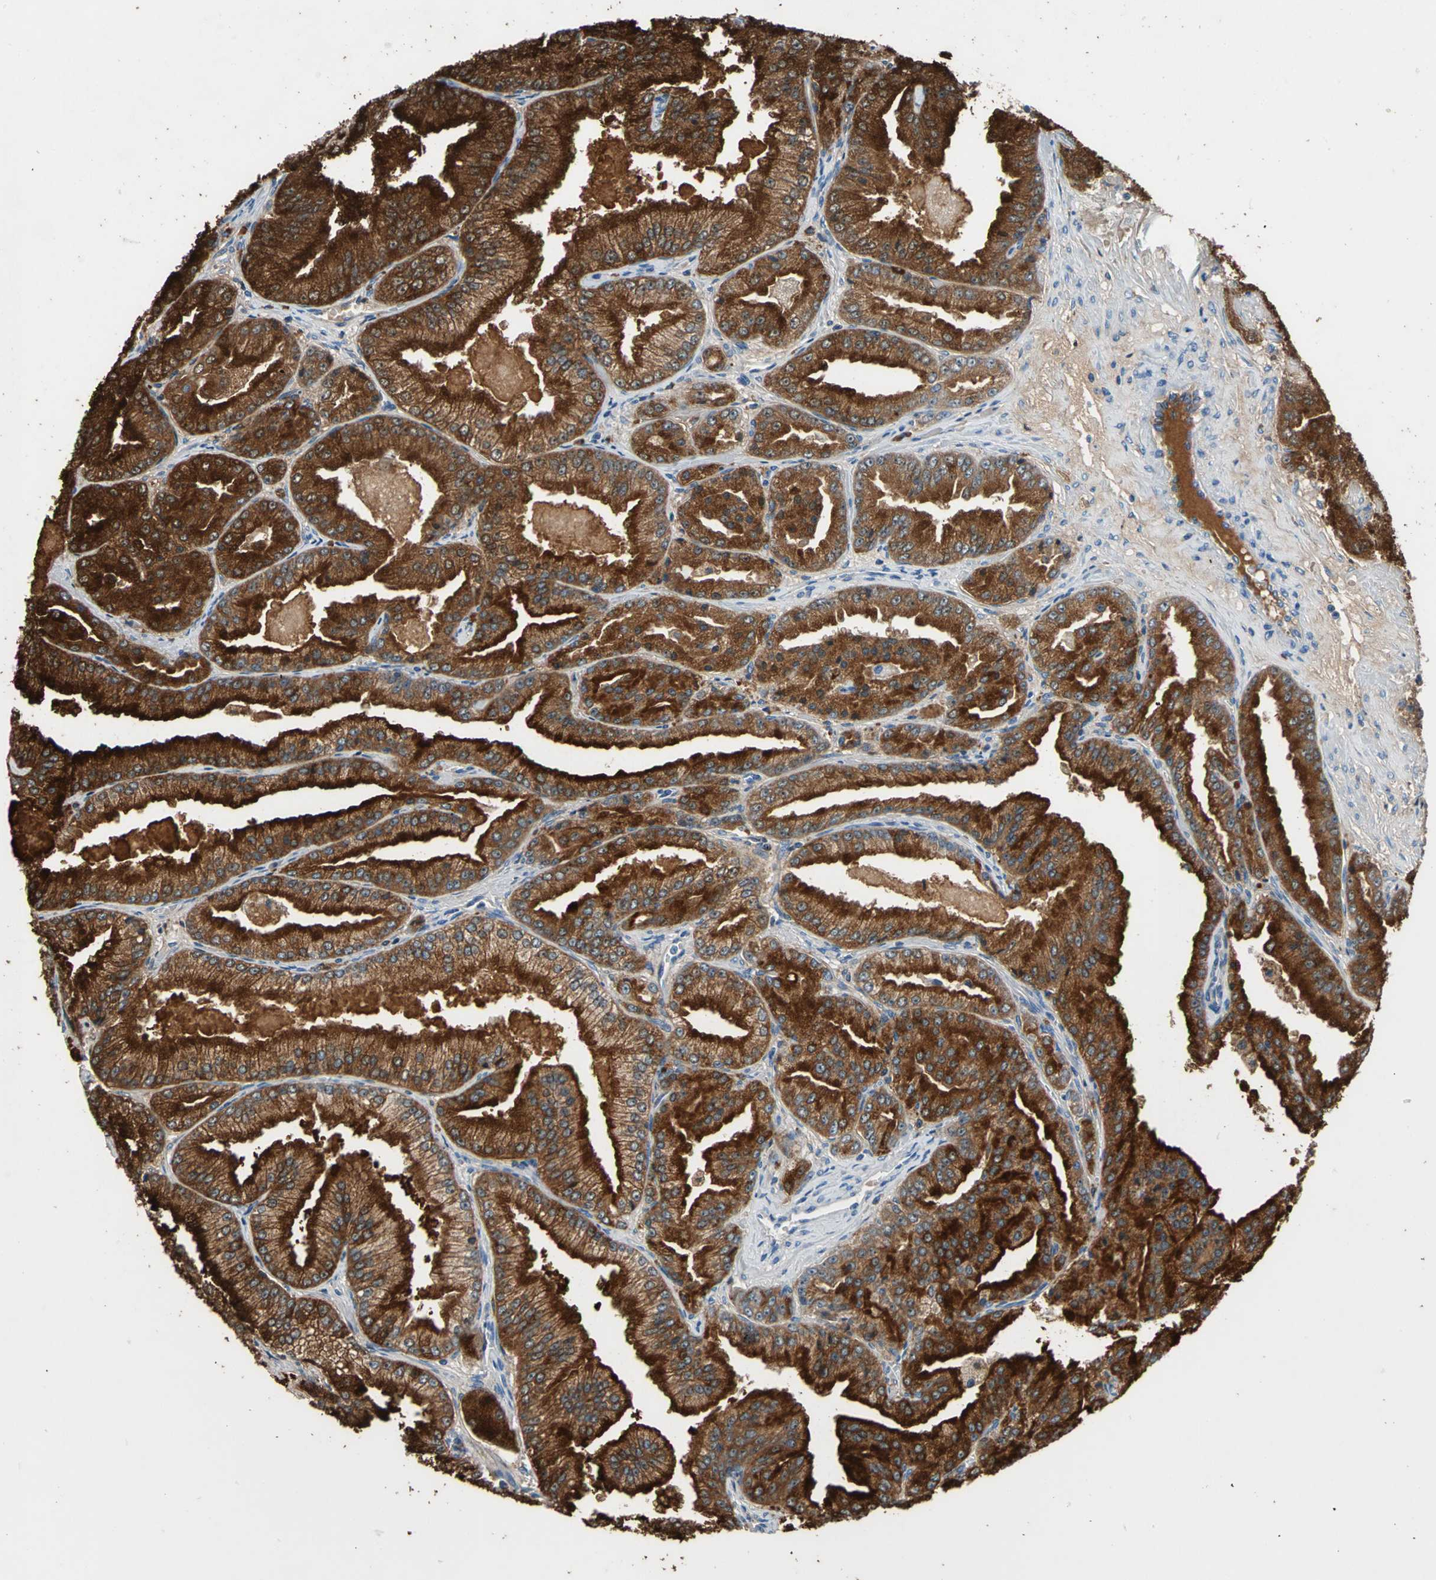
{"staining": {"intensity": "strong", "quantity": ">75%", "location": "cytoplasmic/membranous"}, "tissue": "prostate cancer", "cell_type": "Tumor cells", "image_type": "cancer", "snomed": [{"axis": "morphology", "description": "Adenocarcinoma, High grade"}, {"axis": "topography", "description": "Prostate"}], "caption": "High-magnification brightfield microscopy of prostate cancer stained with DAB (3,3'-diaminobenzidine) (brown) and counterstained with hematoxylin (blue). tumor cells exhibit strong cytoplasmic/membranous expression is present in approximately>75% of cells.", "gene": "ZNF415", "patient": {"sex": "male", "age": 61}}